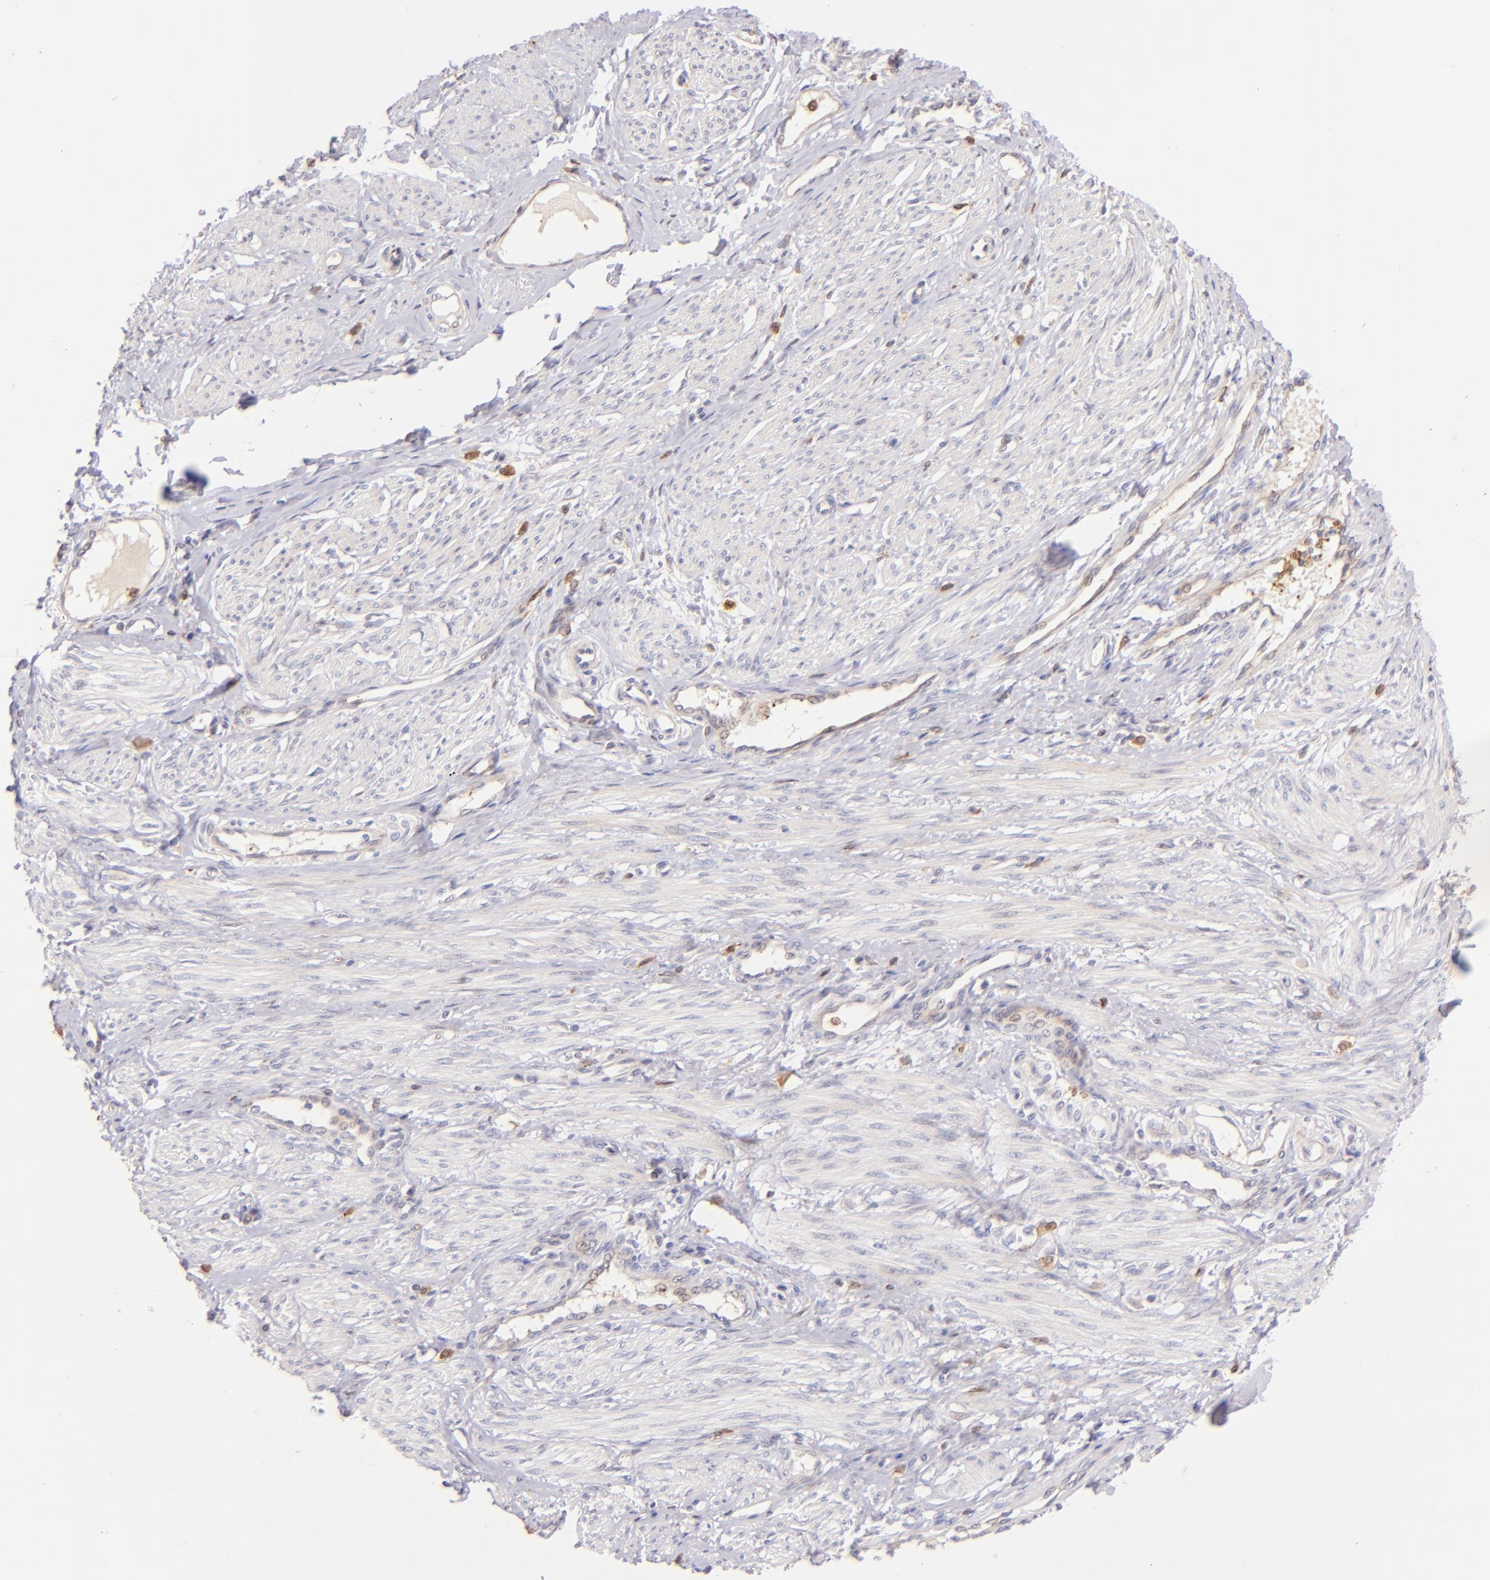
{"staining": {"intensity": "weak", "quantity": "<25%", "location": "cytoplasmic/membranous"}, "tissue": "smooth muscle", "cell_type": "Smooth muscle cells", "image_type": "normal", "snomed": [{"axis": "morphology", "description": "Normal tissue, NOS"}, {"axis": "topography", "description": "Smooth muscle"}, {"axis": "topography", "description": "Uterus"}], "caption": "A high-resolution micrograph shows IHC staining of benign smooth muscle, which demonstrates no significant expression in smooth muscle cells. (Brightfield microscopy of DAB (3,3'-diaminobenzidine) immunohistochemistry (IHC) at high magnification).", "gene": "BTK", "patient": {"sex": "female", "age": 39}}